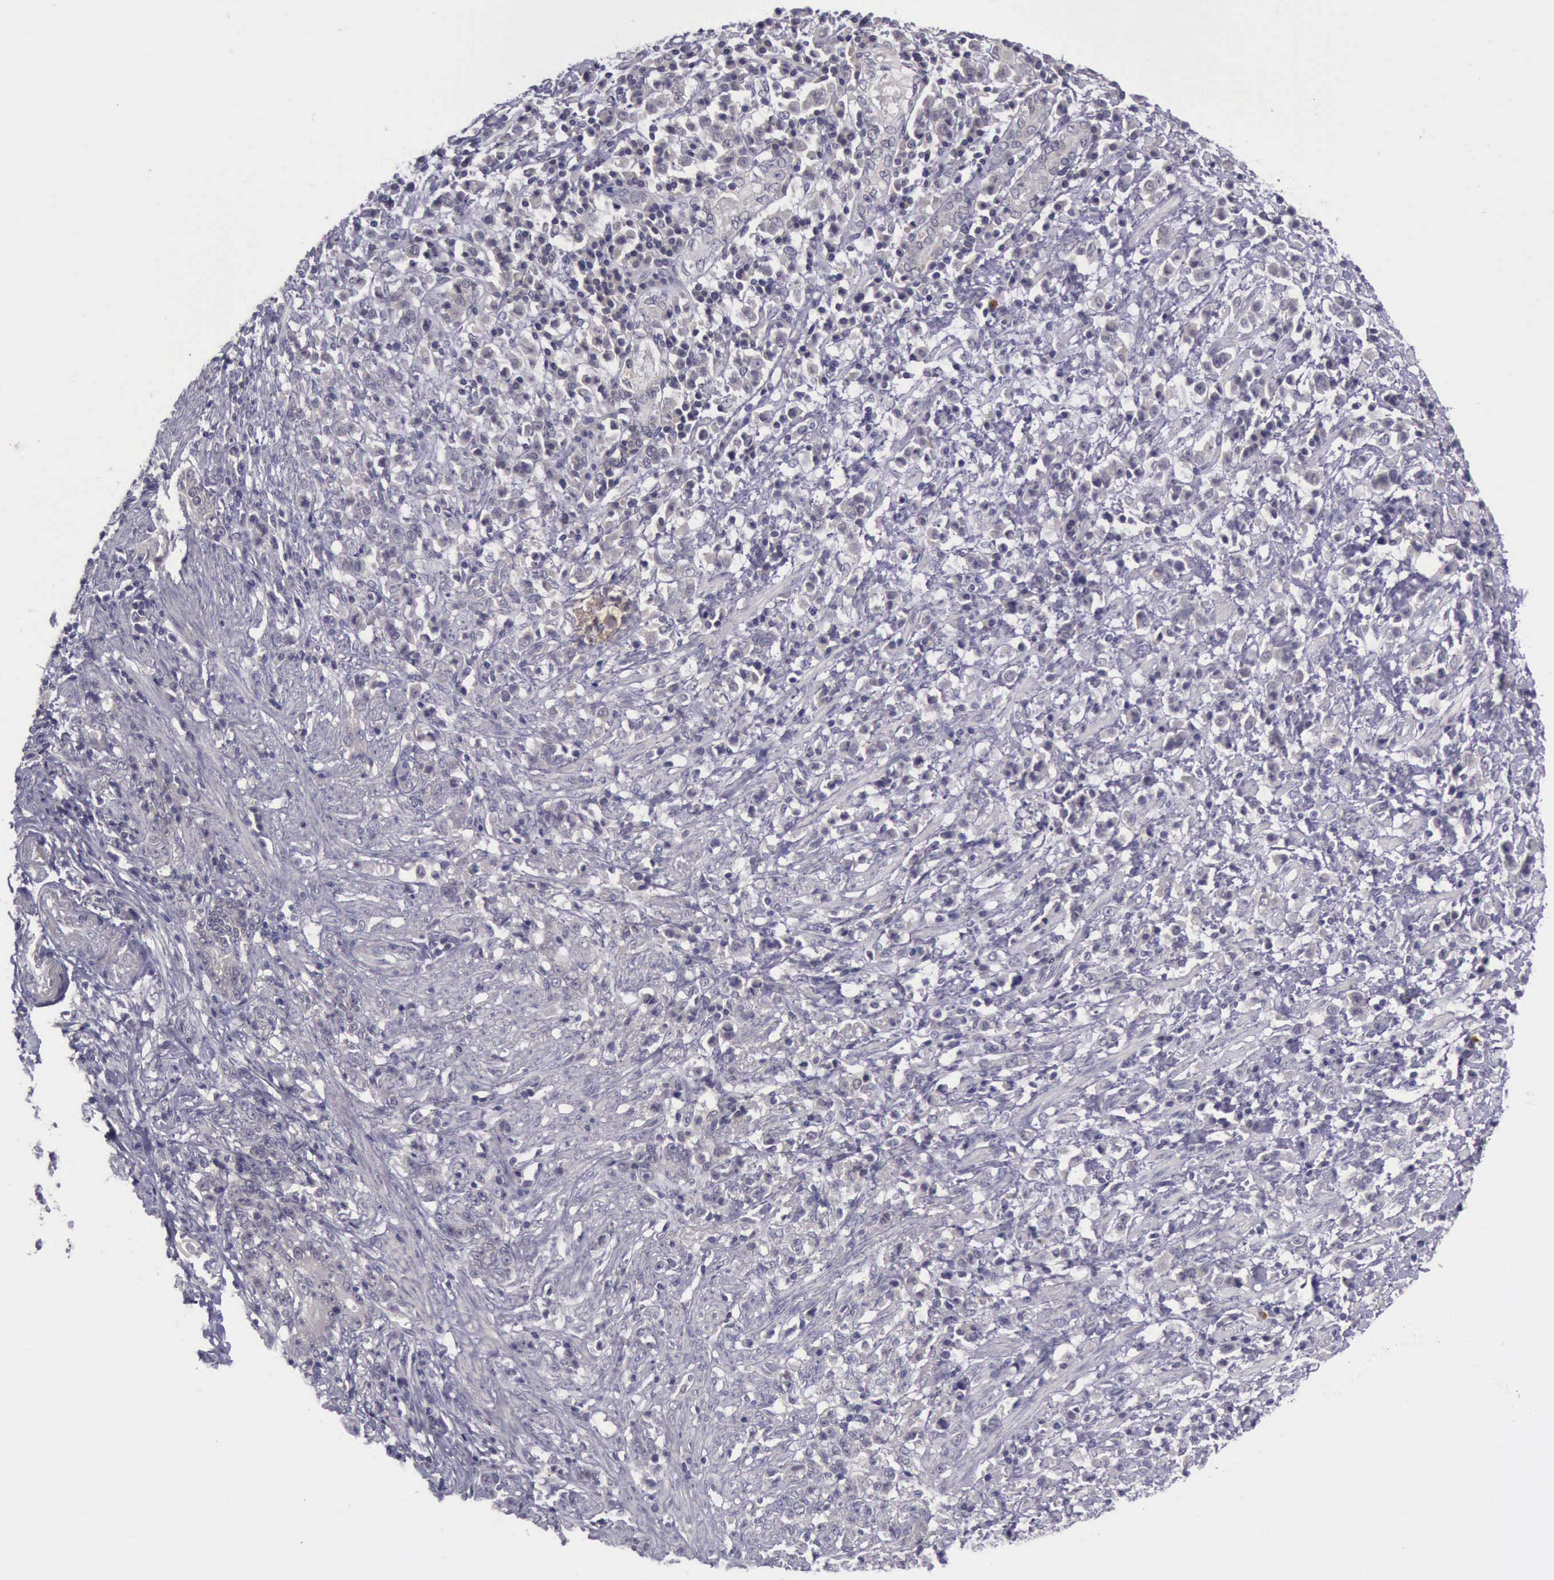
{"staining": {"intensity": "negative", "quantity": "none", "location": "none"}, "tissue": "stomach cancer", "cell_type": "Tumor cells", "image_type": "cancer", "snomed": [{"axis": "morphology", "description": "Adenocarcinoma, NOS"}, {"axis": "topography", "description": "Stomach, lower"}], "caption": "Immunohistochemistry of stomach cancer demonstrates no positivity in tumor cells.", "gene": "ARNT2", "patient": {"sex": "male", "age": 88}}